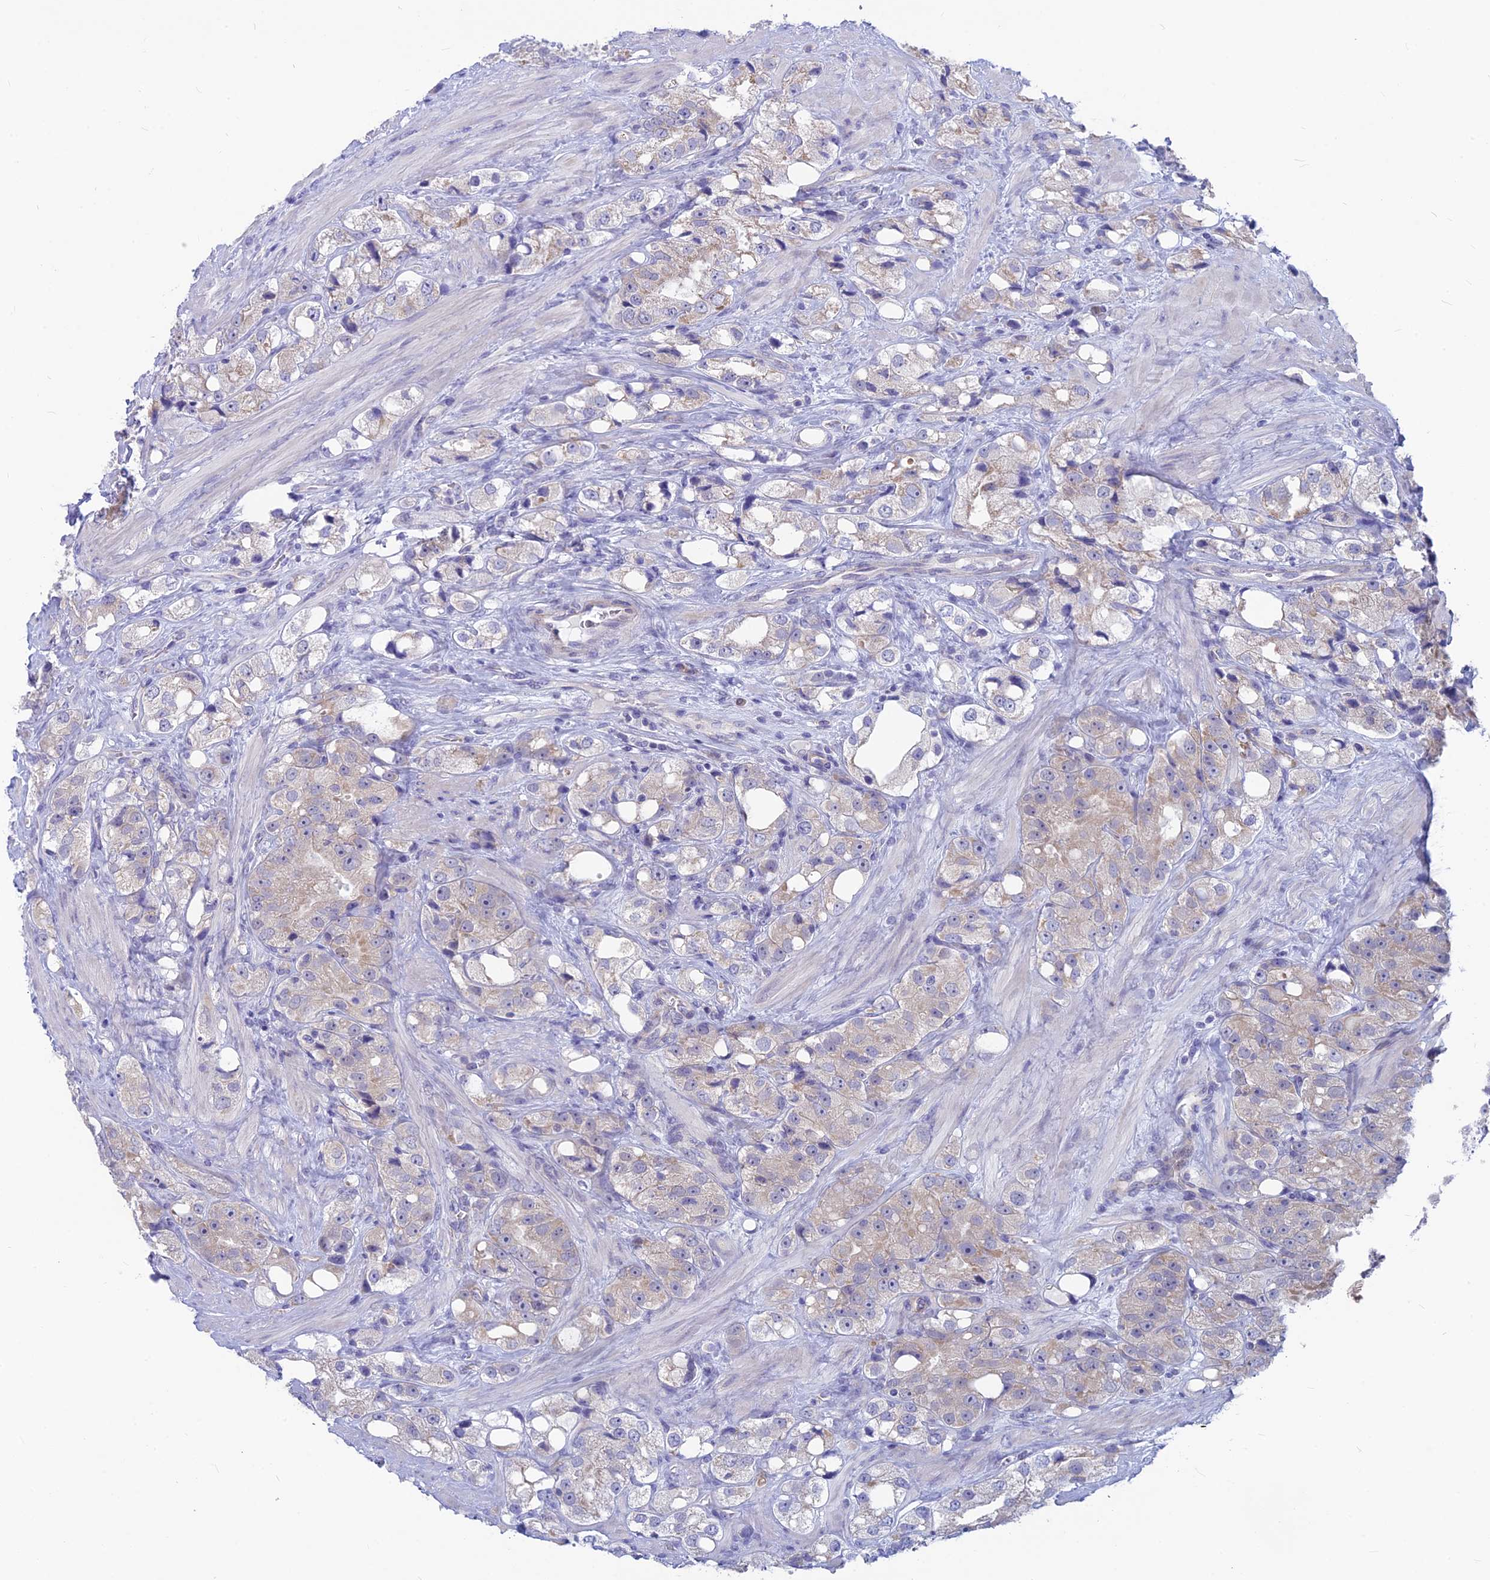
{"staining": {"intensity": "weak", "quantity": "<25%", "location": "cytoplasmic/membranous"}, "tissue": "prostate cancer", "cell_type": "Tumor cells", "image_type": "cancer", "snomed": [{"axis": "morphology", "description": "Adenocarcinoma, NOS"}, {"axis": "topography", "description": "Prostate"}], "caption": "Immunohistochemistry (IHC) of human prostate cancer (adenocarcinoma) displays no staining in tumor cells.", "gene": "SNTN", "patient": {"sex": "male", "age": 79}}